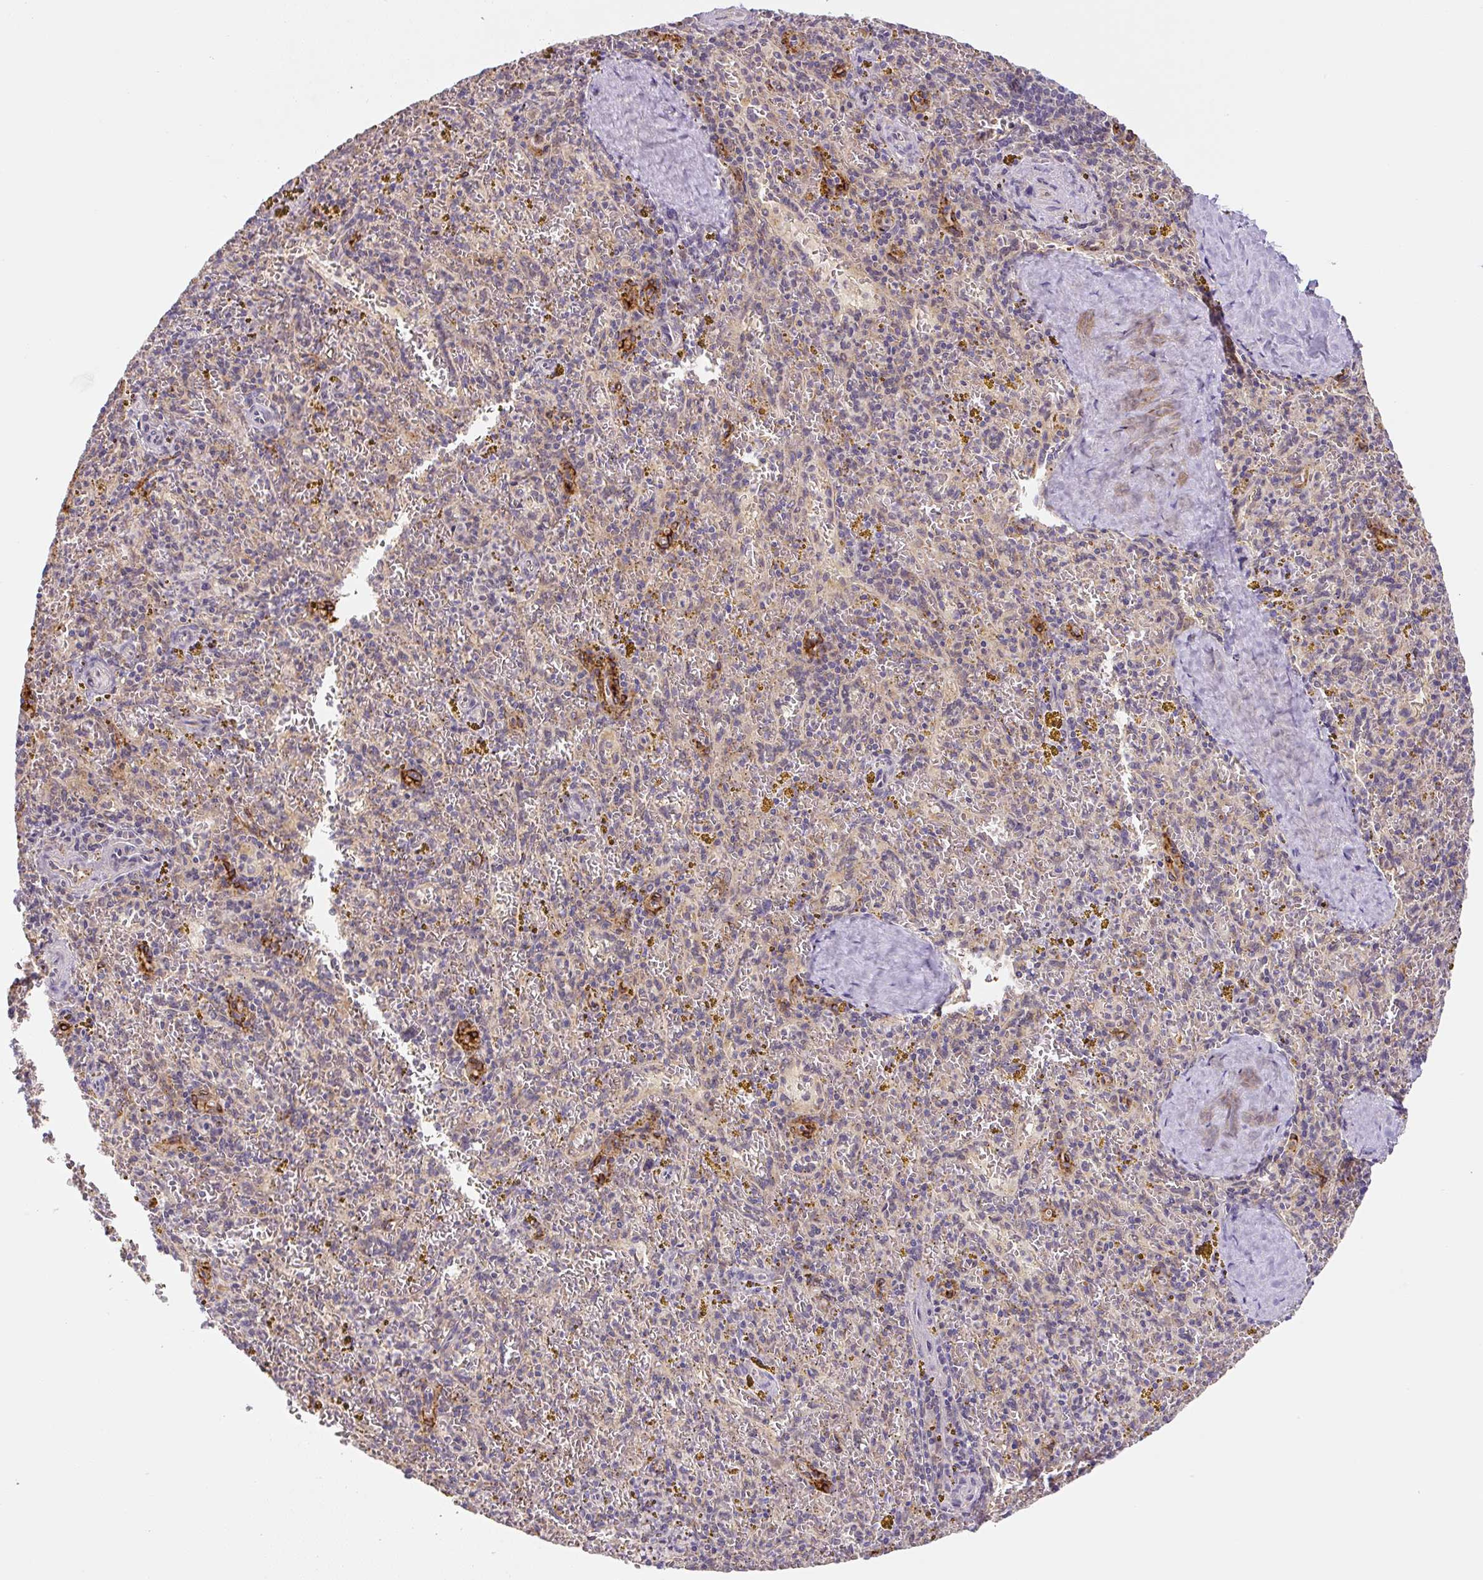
{"staining": {"intensity": "negative", "quantity": "none", "location": "none"}, "tissue": "spleen", "cell_type": "Cells in red pulp", "image_type": "normal", "snomed": [{"axis": "morphology", "description": "Normal tissue, NOS"}, {"axis": "topography", "description": "Spleen"}], "caption": "Histopathology image shows no significant protein positivity in cells in red pulp of benign spleen.", "gene": "PLA2G4A", "patient": {"sex": "male", "age": 57}}